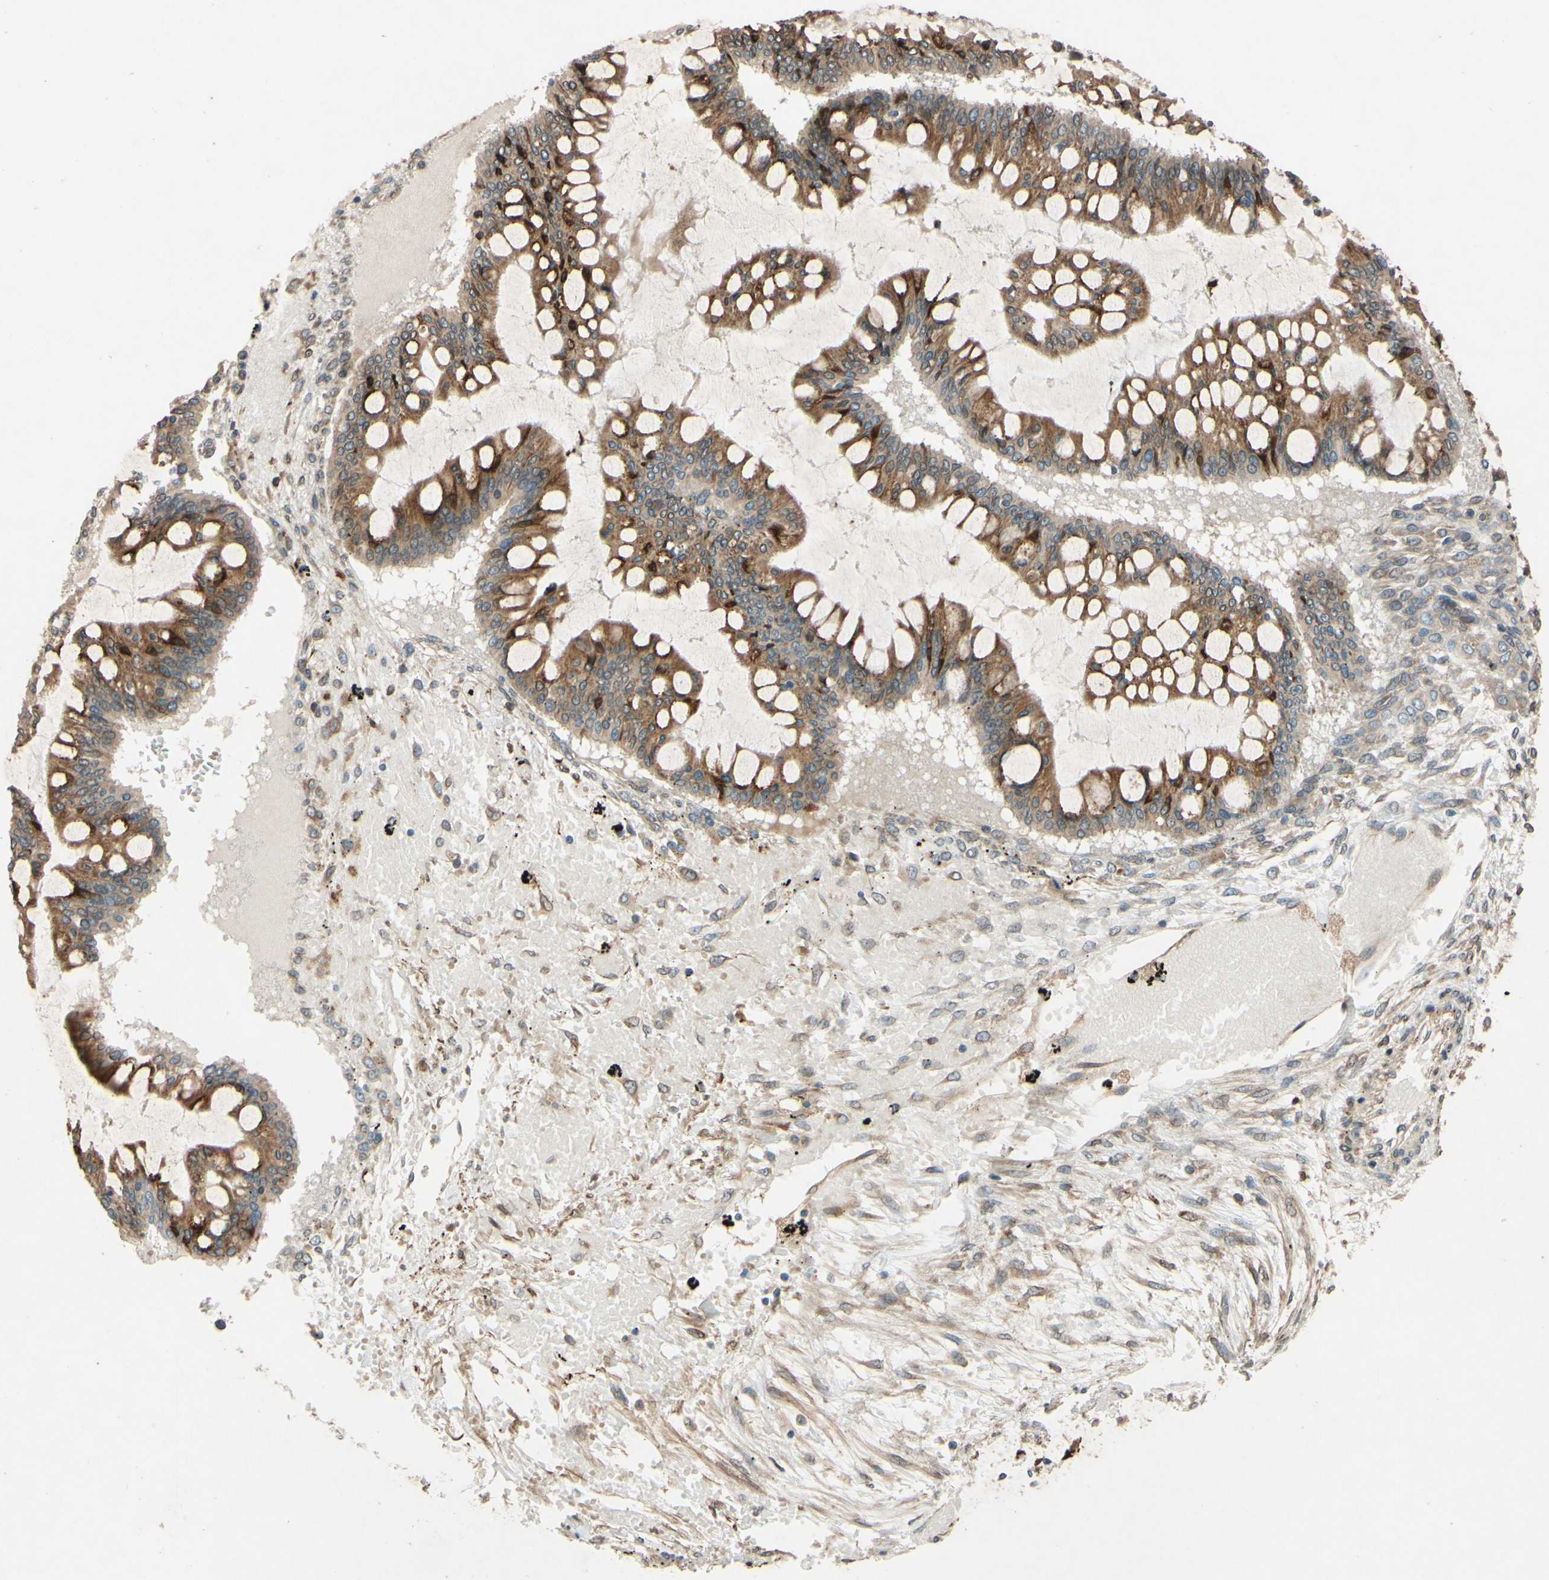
{"staining": {"intensity": "strong", "quantity": "25%-75%", "location": "cytoplasmic/membranous,nuclear"}, "tissue": "ovarian cancer", "cell_type": "Tumor cells", "image_type": "cancer", "snomed": [{"axis": "morphology", "description": "Cystadenocarcinoma, mucinous, NOS"}, {"axis": "topography", "description": "Ovary"}], "caption": "Protein expression analysis of ovarian mucinous cystadenocarcinoma exhibits strong cytoplasmic/membranous and nuclear positivity in about 25%-75% of tumor cells.", "gene": "PTPRU", "patient": {"sex": "female", "age": 73}}